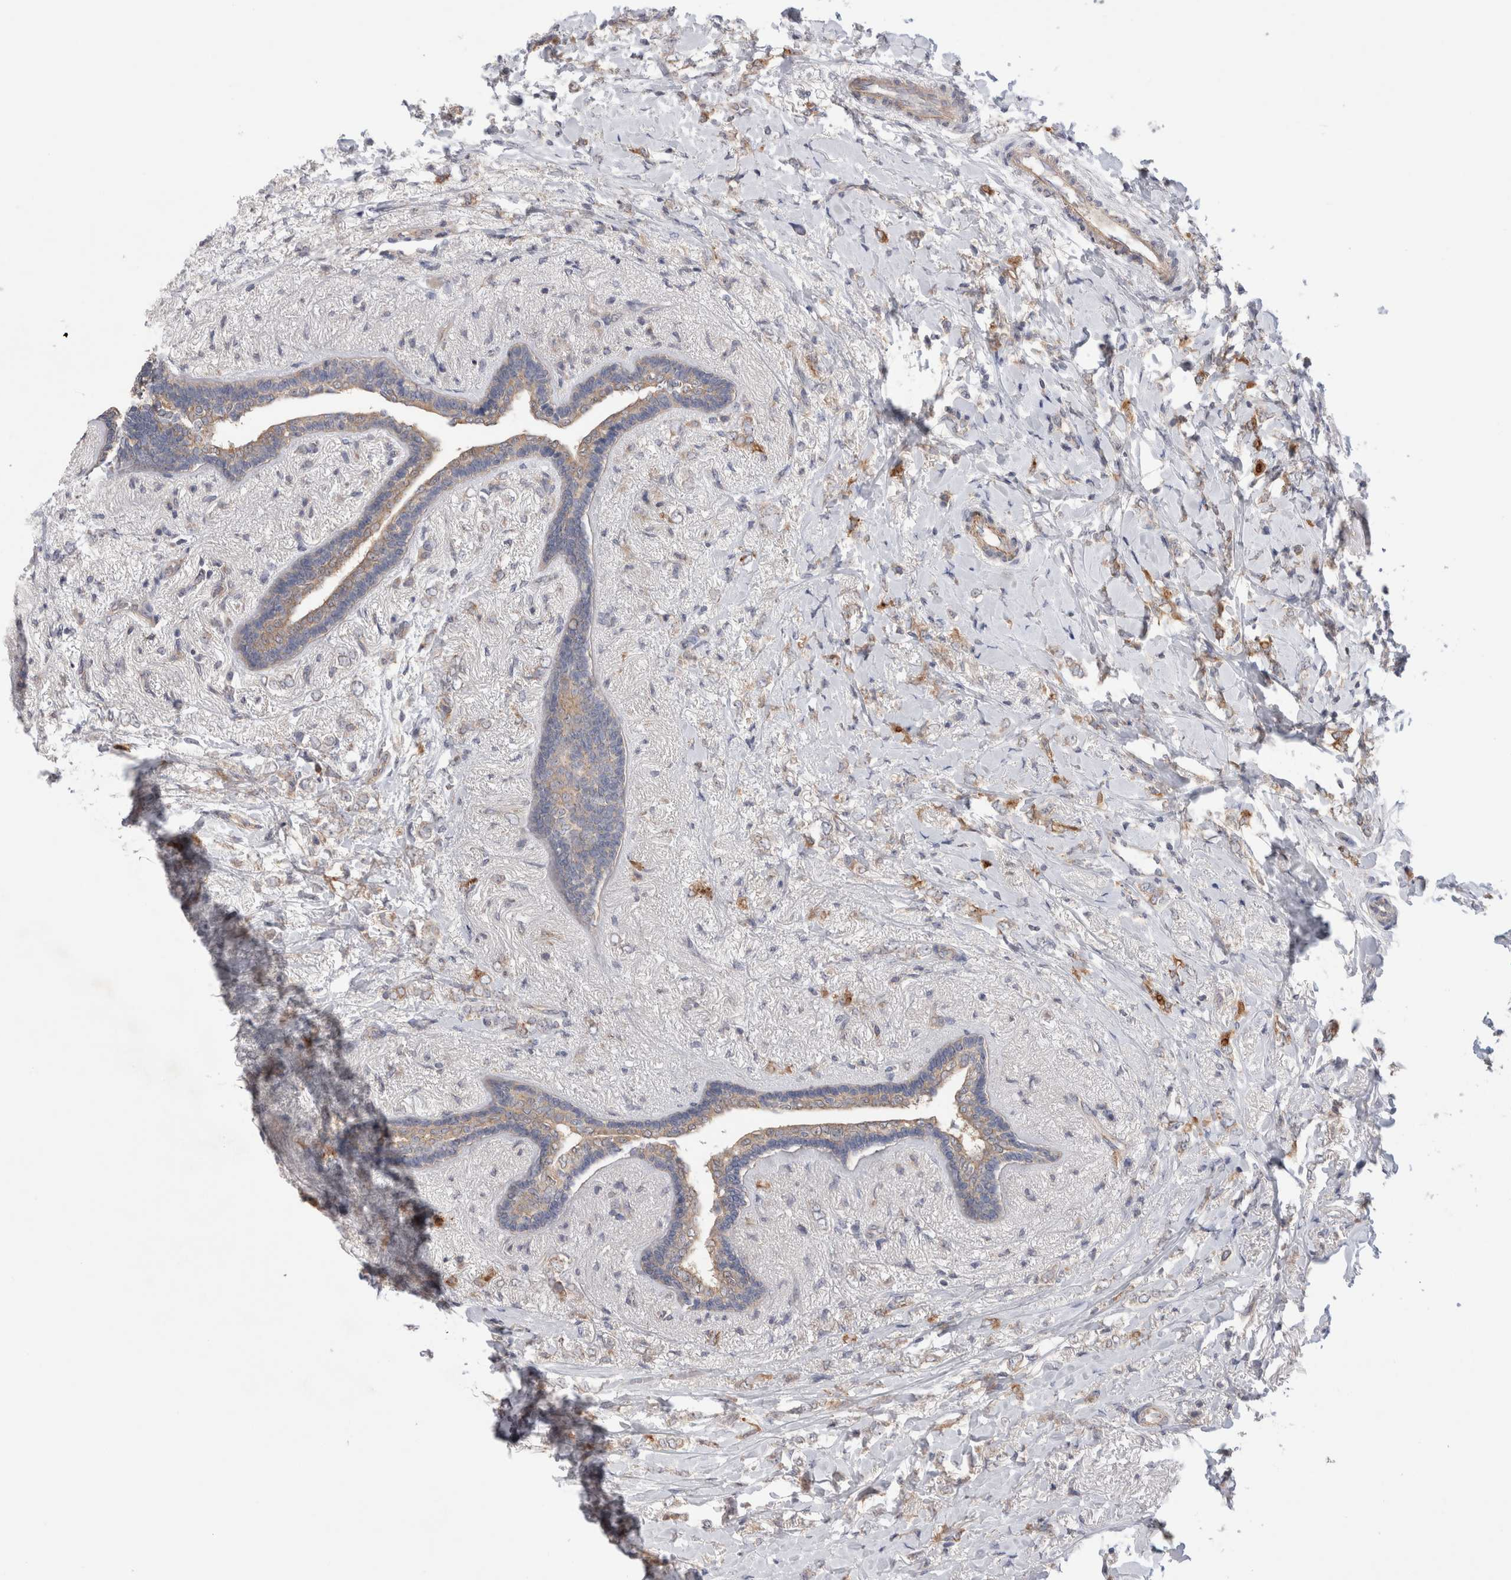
{"staining": {"intensity": "weak", "quantity": "25%-75%", "location": "cytoplasmic/membranous"}, "tissue": "breast cancer", "cell_type": "Tumor cells", "image_type": "cancer", "snomed": [{"axis": "morphology", "description": "Normal tissue, NOS"}, {"axis": "morphology", "description": "Lobular carcinoma"}, {"axis": "topography", "description": "Breast"}], "caption": "About 25%-75% of tumor cells in lobular carcinoma (breast) show weak cytoplasmic/membranous protein positivity as visualized by brown immunohistochemical staining.", "gene": "IFT74", "patient": {"sex": "female", "age": 47}}